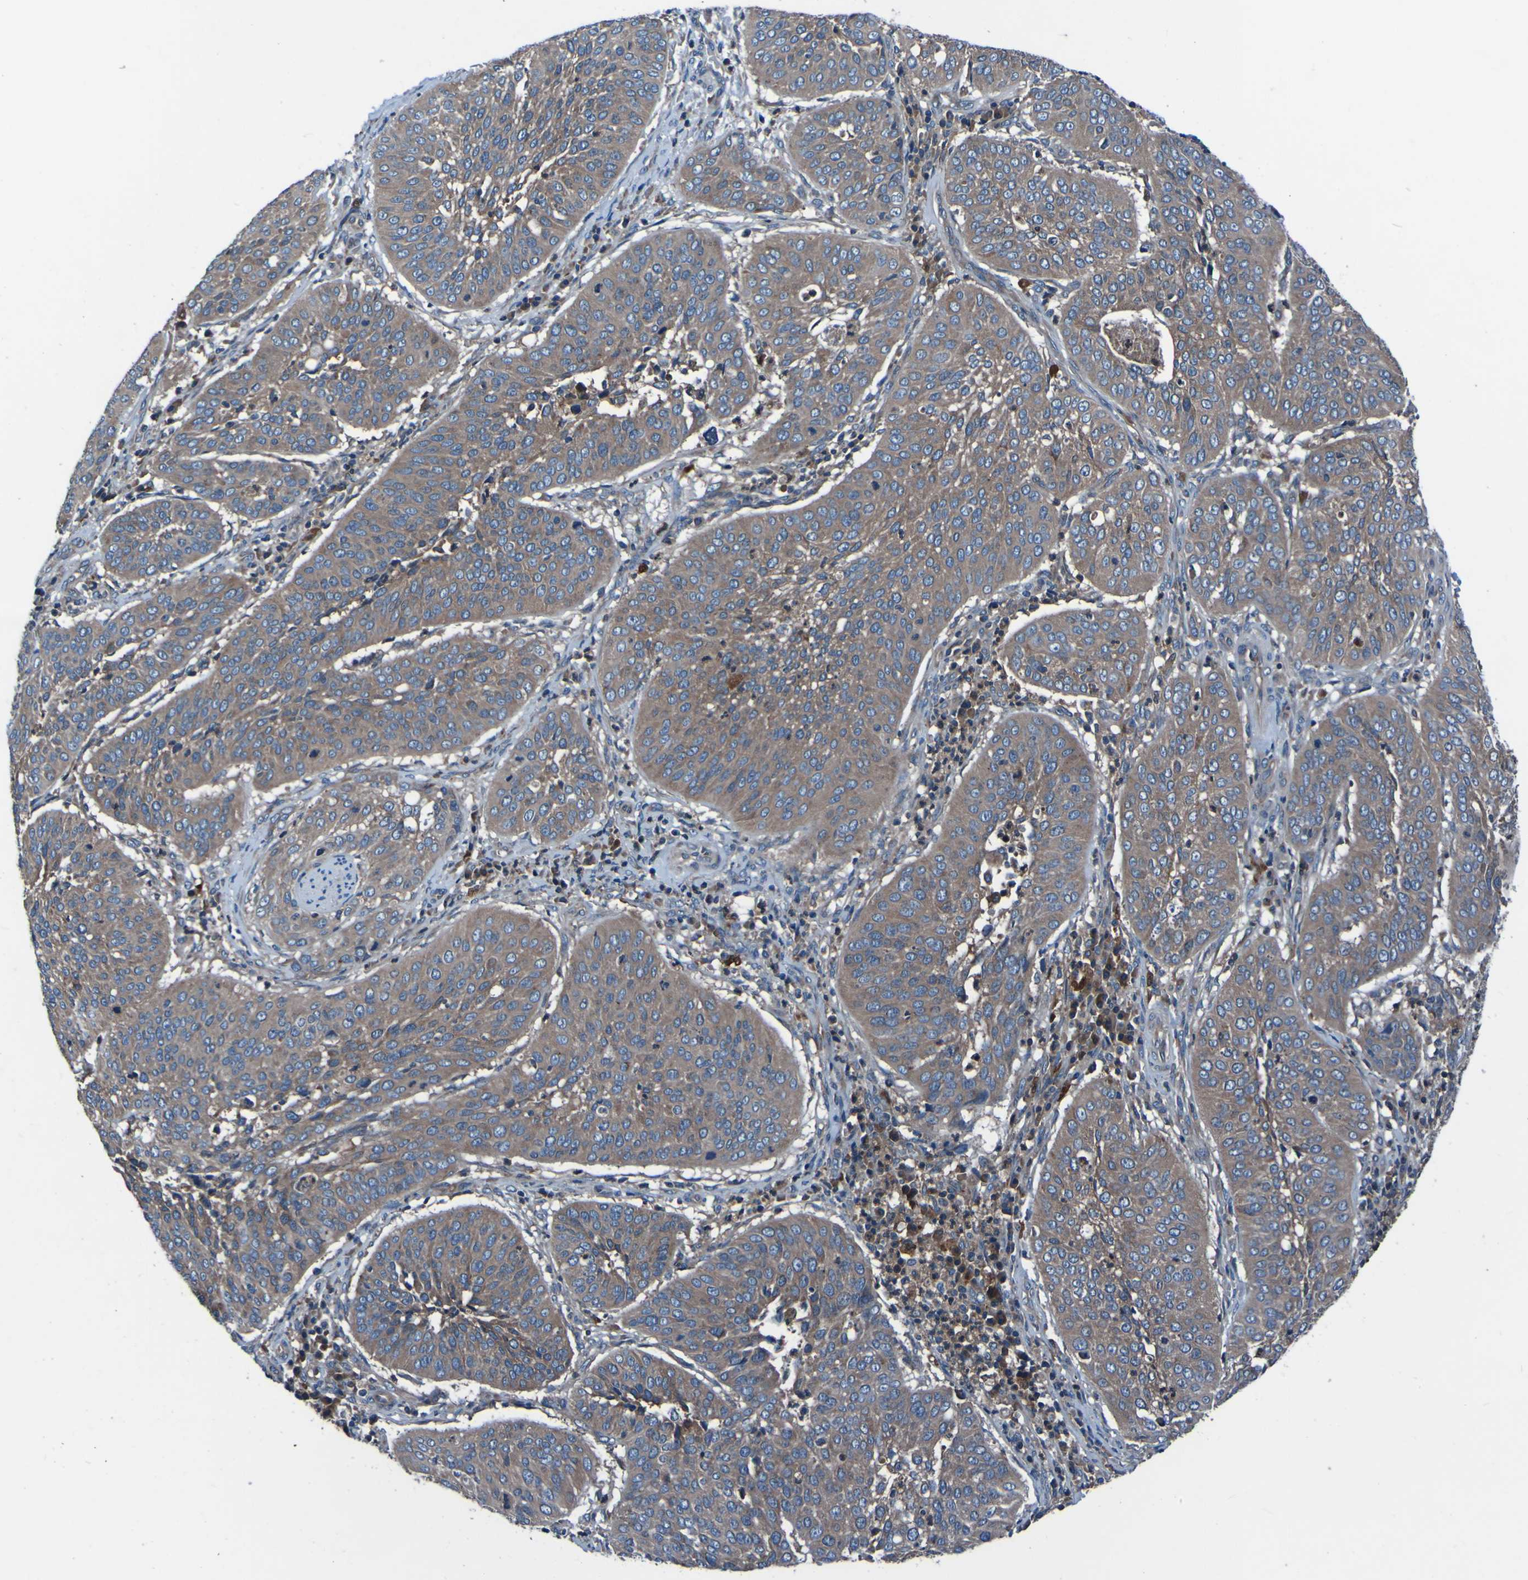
{"staining": {"intensity": "moderate", "quantity": ">75%", "location": "cytoplasmic/membranous"}, "tissue": "cervical cancer", "cell_type": "Tumor cells", "image_type": "cancer", "snomed": [{"axis": "morphology", "description": "Normal tissue, NOS"}, {"axis": "morphology", "description": "Squamous cell carcinoma, NOS"}, {"axis": "topography", "description": "Cervix"}], "caption": "This is an image of IHC staining of cervical cancer (squamous cell carcinoma), which shows moderate positivity in the cytoplasmic/membranous of tumor cells.", "gene": "RAB5B", "patient": {"sex": "female", "age": 39}}